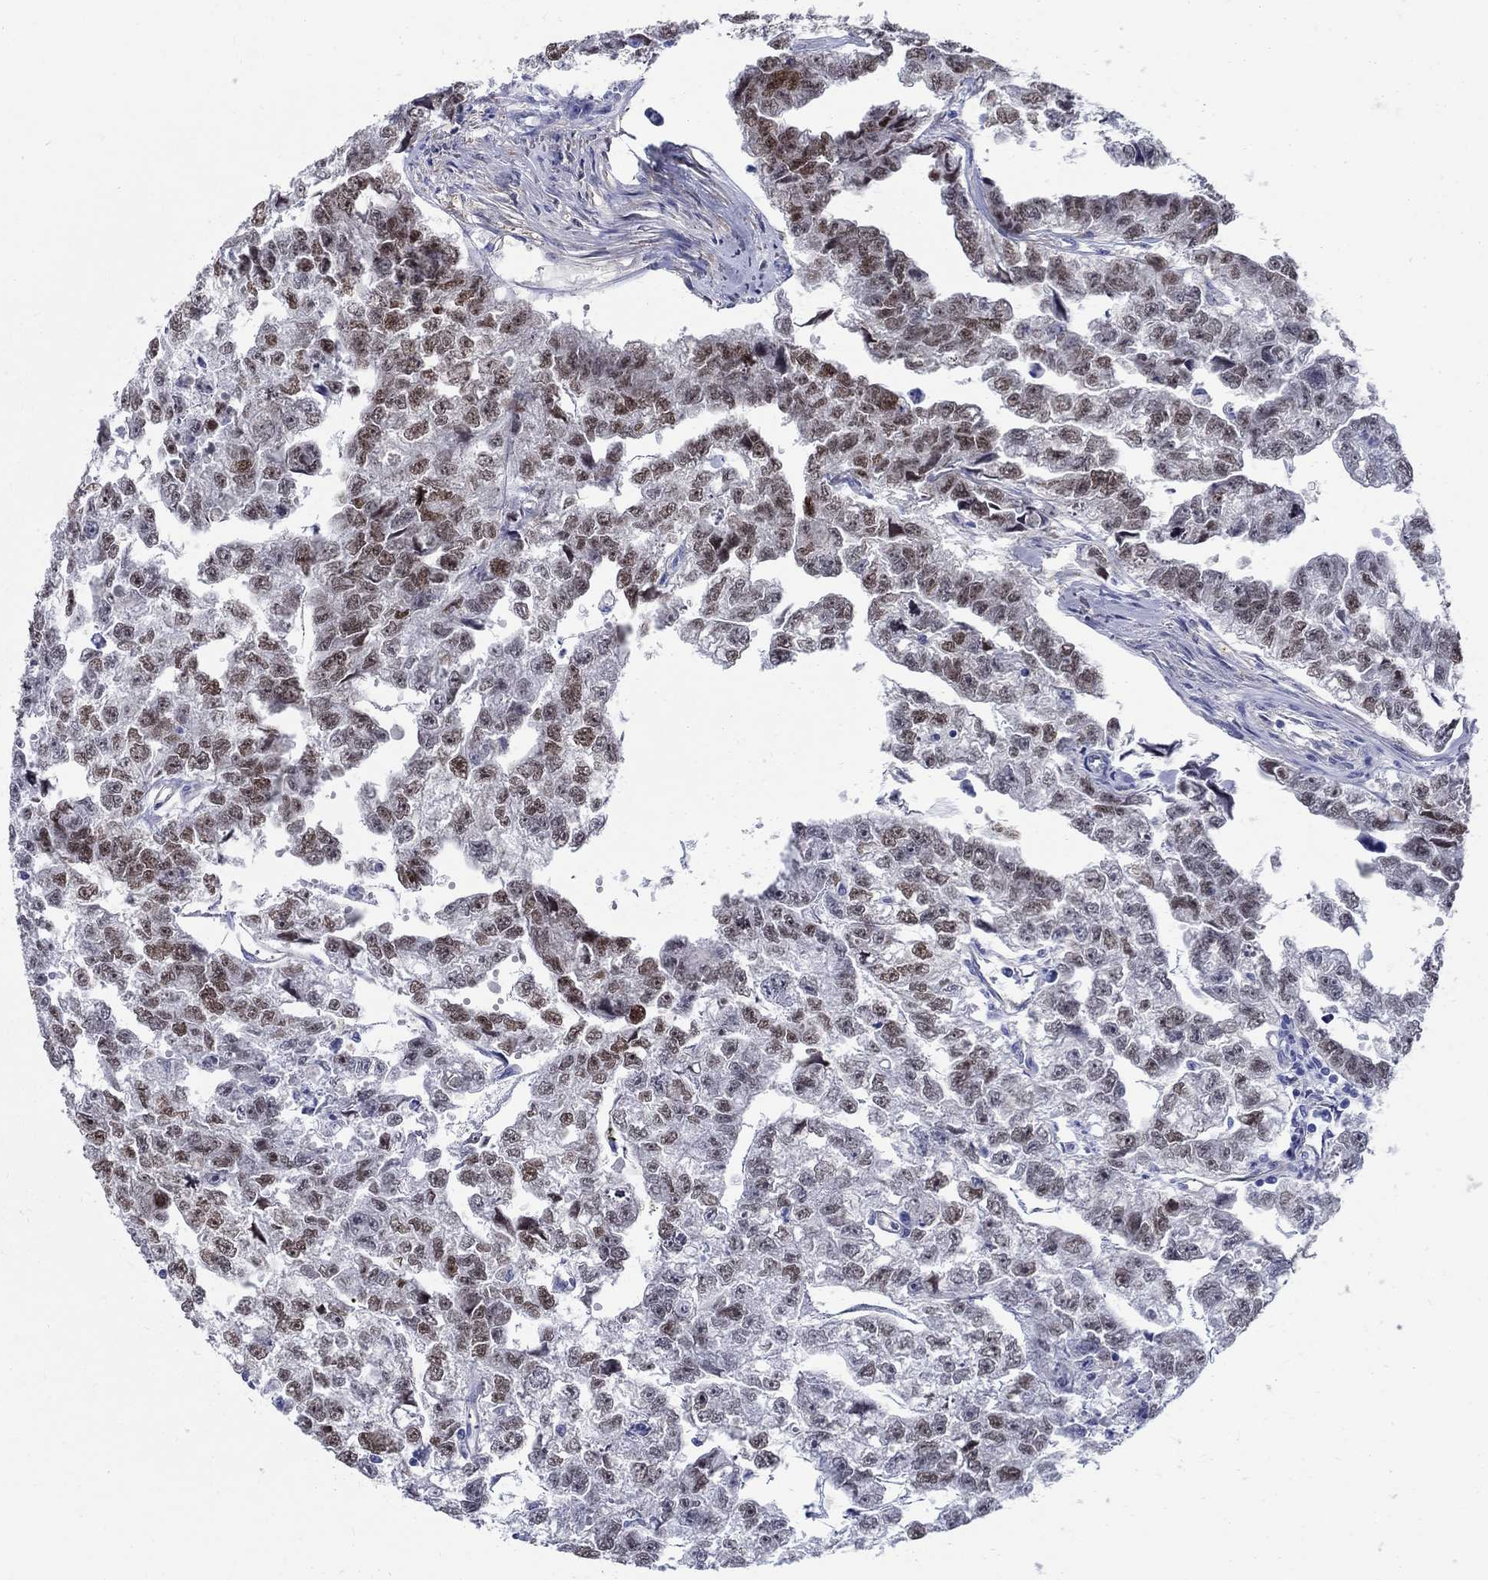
{"staining": {"intensity": "weak", "quantity": "25%-75%", "location": "nuclear"}, "tissue": "testis cancer", "cell_type": "Tumor cells", "image_type": "cancer", "snomed": [{"axis": "morphology", "description": "Carcinoma, Embryonal, NOS"}, {"axis": "morphology", "description": "Teratoma, malignant, NOS"}, {"axis": "topography", "description": "Testis"}], "caption": "DAB immunohistochemical staining of human testis cancer shows weak nuclear protein staining in about 25%-75% of tumor cells.", "gene": "SOX2", "patient": {"sex": "male", "age": 44}}